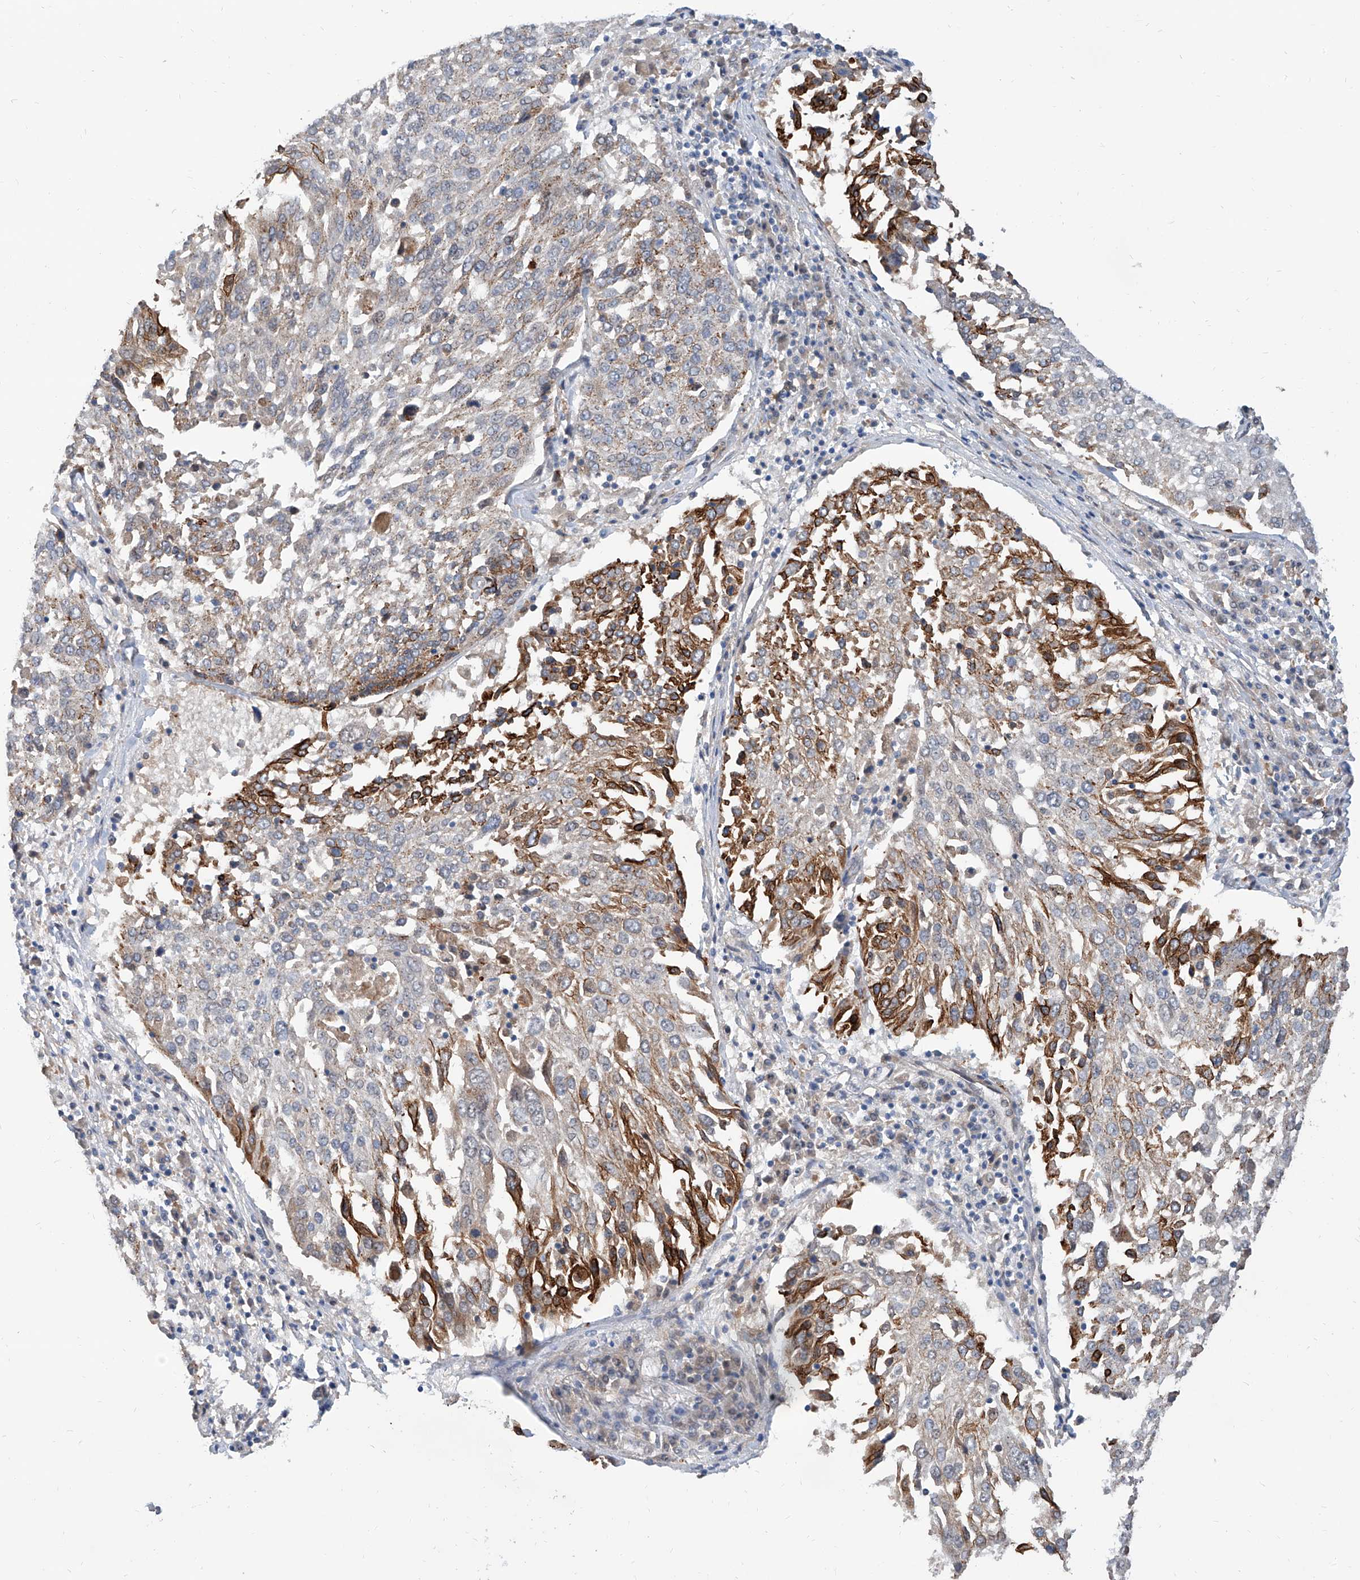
{"staining": {"intensity": "moderate", "quantity": "25%-75%", "location": "cytoplasmic/membranous"}, "tissue": "lung cancer", "cell_type": "Tumor cells", "image_type": "cancer", "snomed": [{"axis": "morphology", "description": "Squamous cell carcinoma, NOS"}, {"axis": "topography", "description": "Lung"}], "caption": "Immunohistochemistry image of neoplastic tissue: lung cancer stained using immunohistochemistry (IHC) shows medium levels of moderate protein expression localized specifically in the cytoplasmic/membranous of tumor cells, appearing as a cytoplasmic/membranous brown color.", "gene": "MAGEE2", "patient": {"sex": "male", "age": 65}}